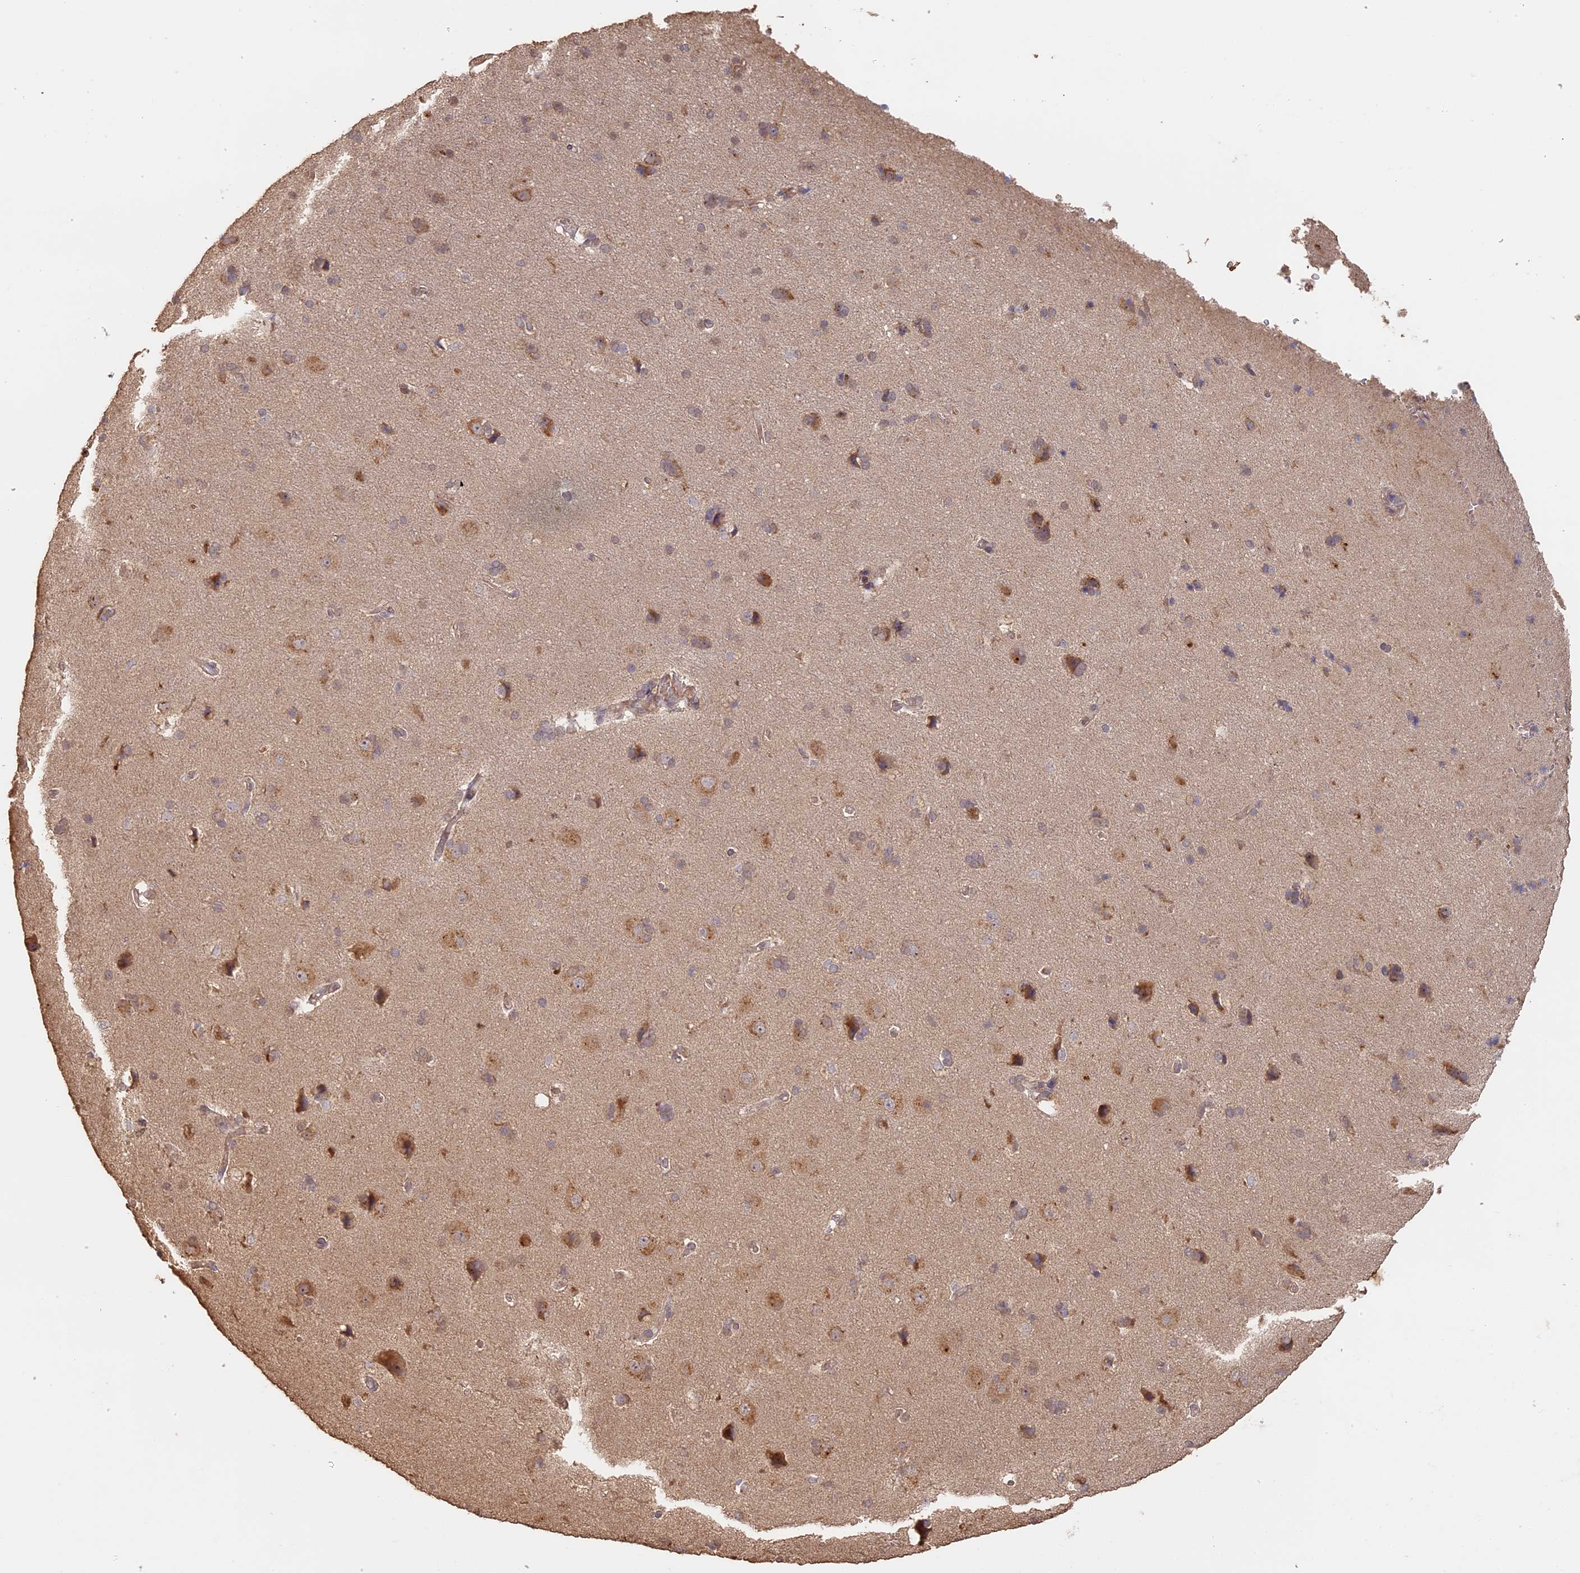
{"staining": {"intensity": "negative", "quantity": "none", "location": "none"}, "tissue": "cerebral cortex", "cell_type": "Endothelial cells", "image_type": "normal", "snomed": [{"axis": "morphology", "description": "Normal tissue, NOS"}, {"axis": "topography", "description": "Cerebral cortex"}], "caption": "High power microscopy histopathology image of an immunohistochemistry image of benign cerebral cortex, revealing no significant positivity in endothelial cells. The staining is performed using DAB brown chromogen with nuclei counter-stained in using hematoxylin.", "gene": "STX16", "patient": {"sex": "male", "age": 62}}